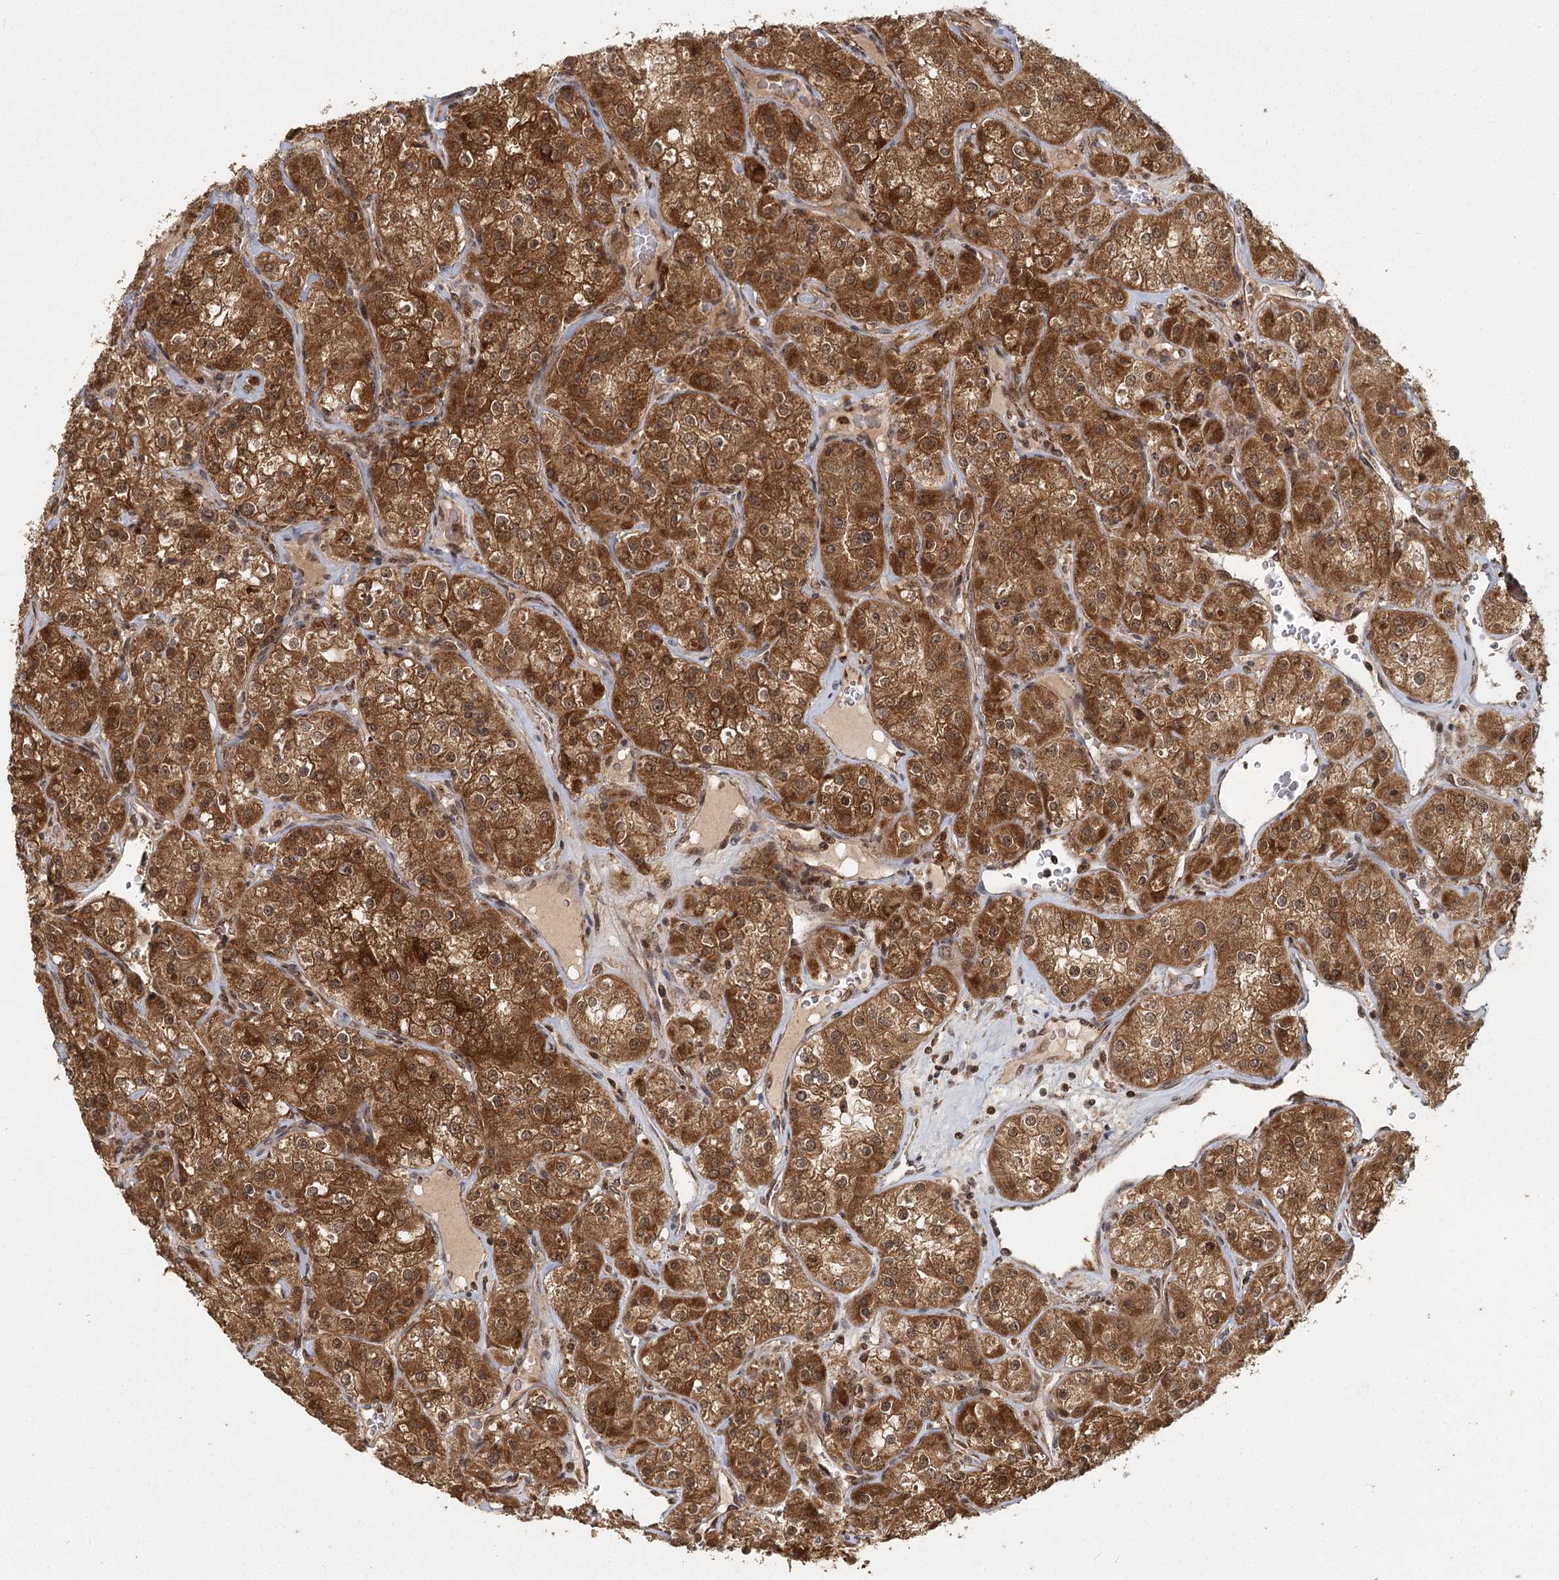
{"staining": {"intensity": "strong", "quantity": ">75%", "location": "cytoplasmic/membranous"}, "tissue": "renal cancer", "cell_type": "Tumor cells", "image_type": "cancer", "snomed": [{"axis": "morphology", "description": "Adenocarcinoma, NOS"}, {"axis": "topography", "description": "Kidney"}], "caption": "Renal cancer (adenocarcinoma) stained with immunohistochemistry (IHC) reveals strong cytoplasmic/membranous positivity in about >75% of tumor cells.", "gene": "MICU1", "patient": {"sex": "male", "age": 77}}